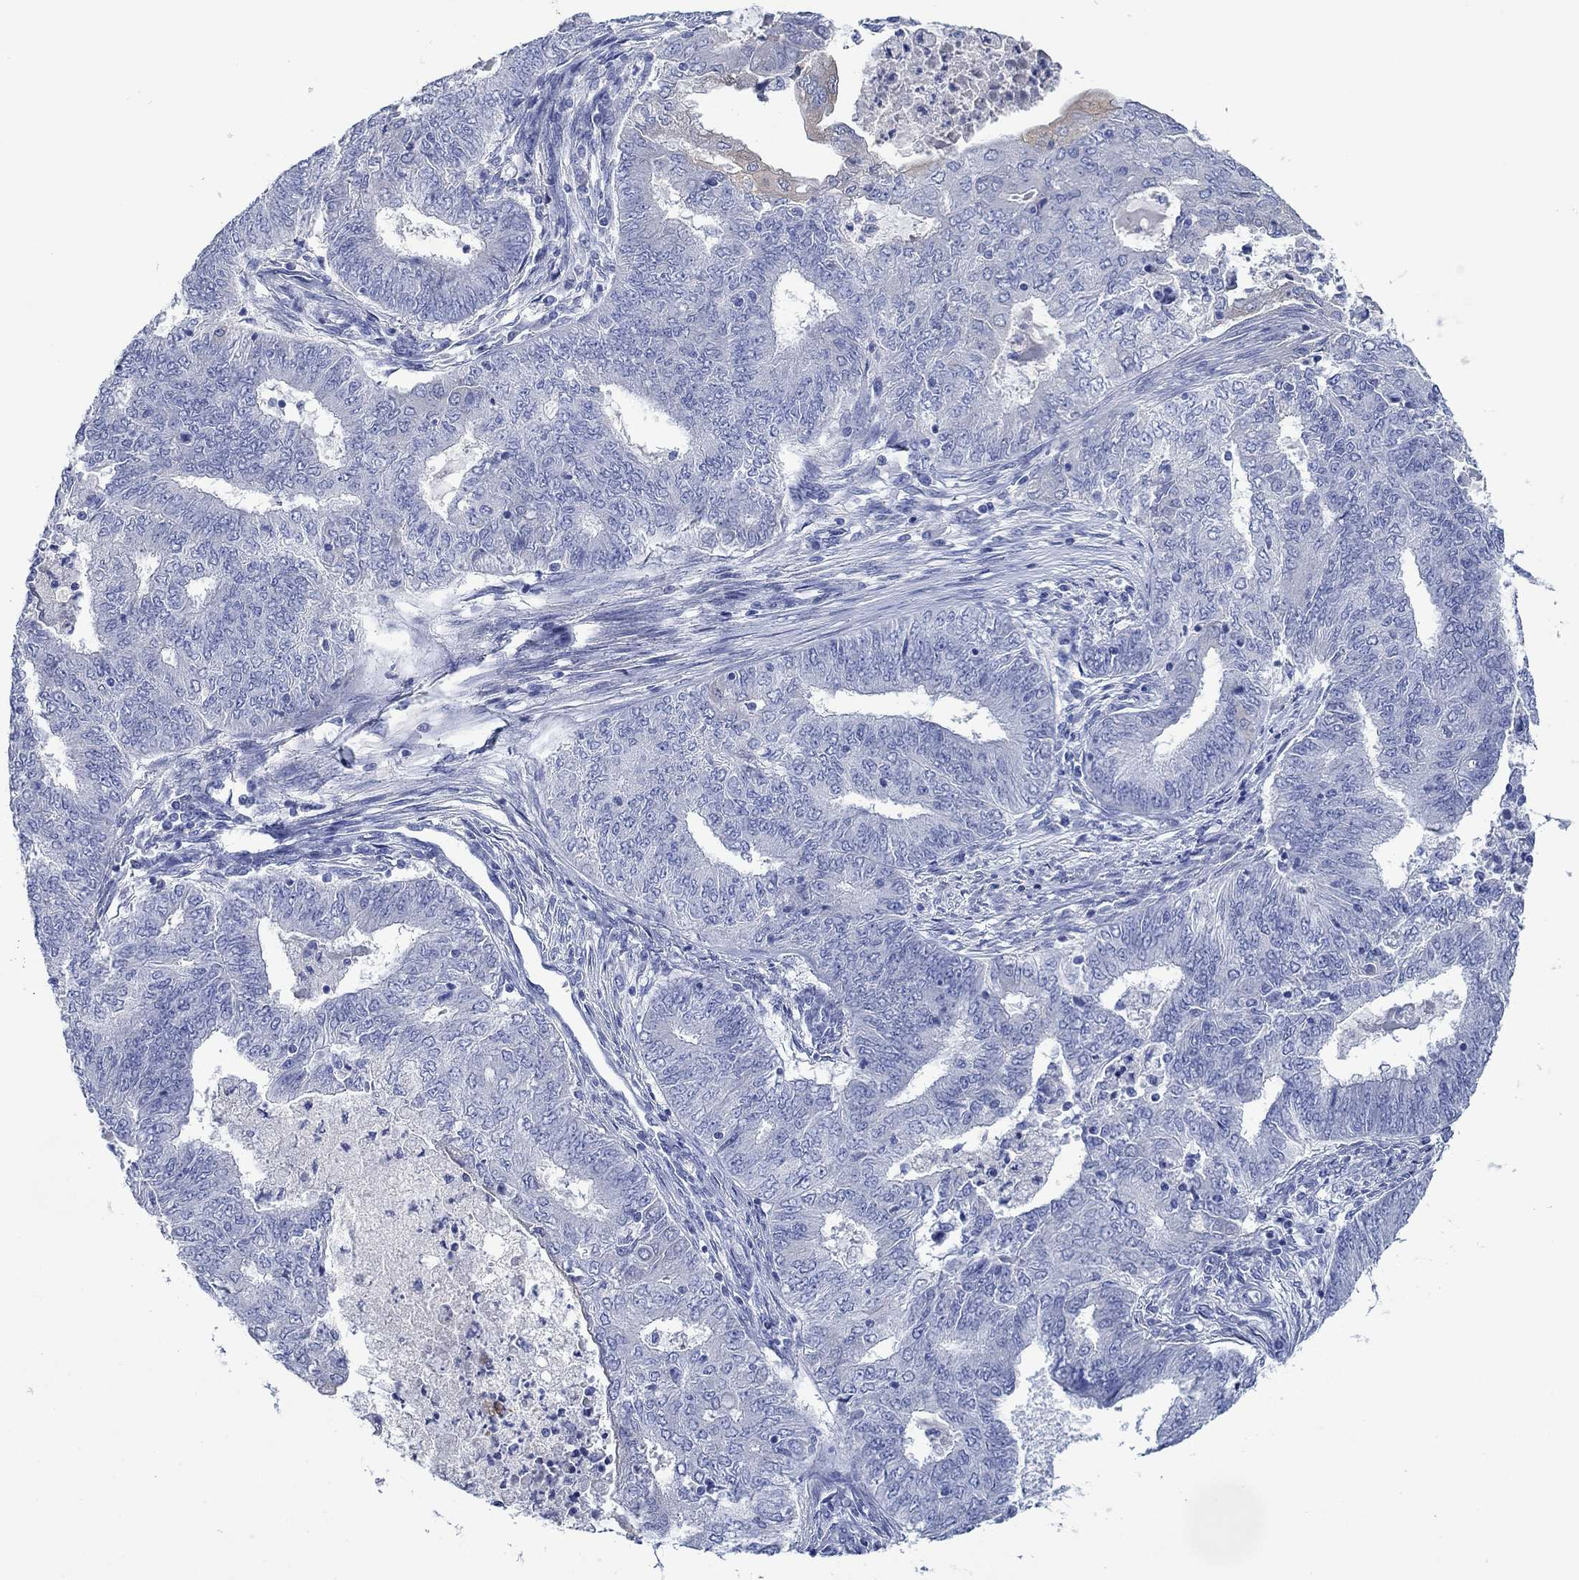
{"staining": {"intensity": "negative", "quantity": "none", "location": "none"}, "tissue": "endometrial cancer", "cell_type": "Tumor cells", "image_type": "cancer", "snomed": [{"axis": "morphology", "description": "Adenocarcinoma, NOS"}, {"axis": "topography", "description": "Endometrium"}], "caption": "An immunohistochemistry (IHC) micrograph of endometrial cancer (adenocarcinoma) is shown. There is no staining in tumor cells of endometrial cancer (adenocarcinoma).", "gene": "TRIM16", "patient": {"sex": "female", "age": 62}}